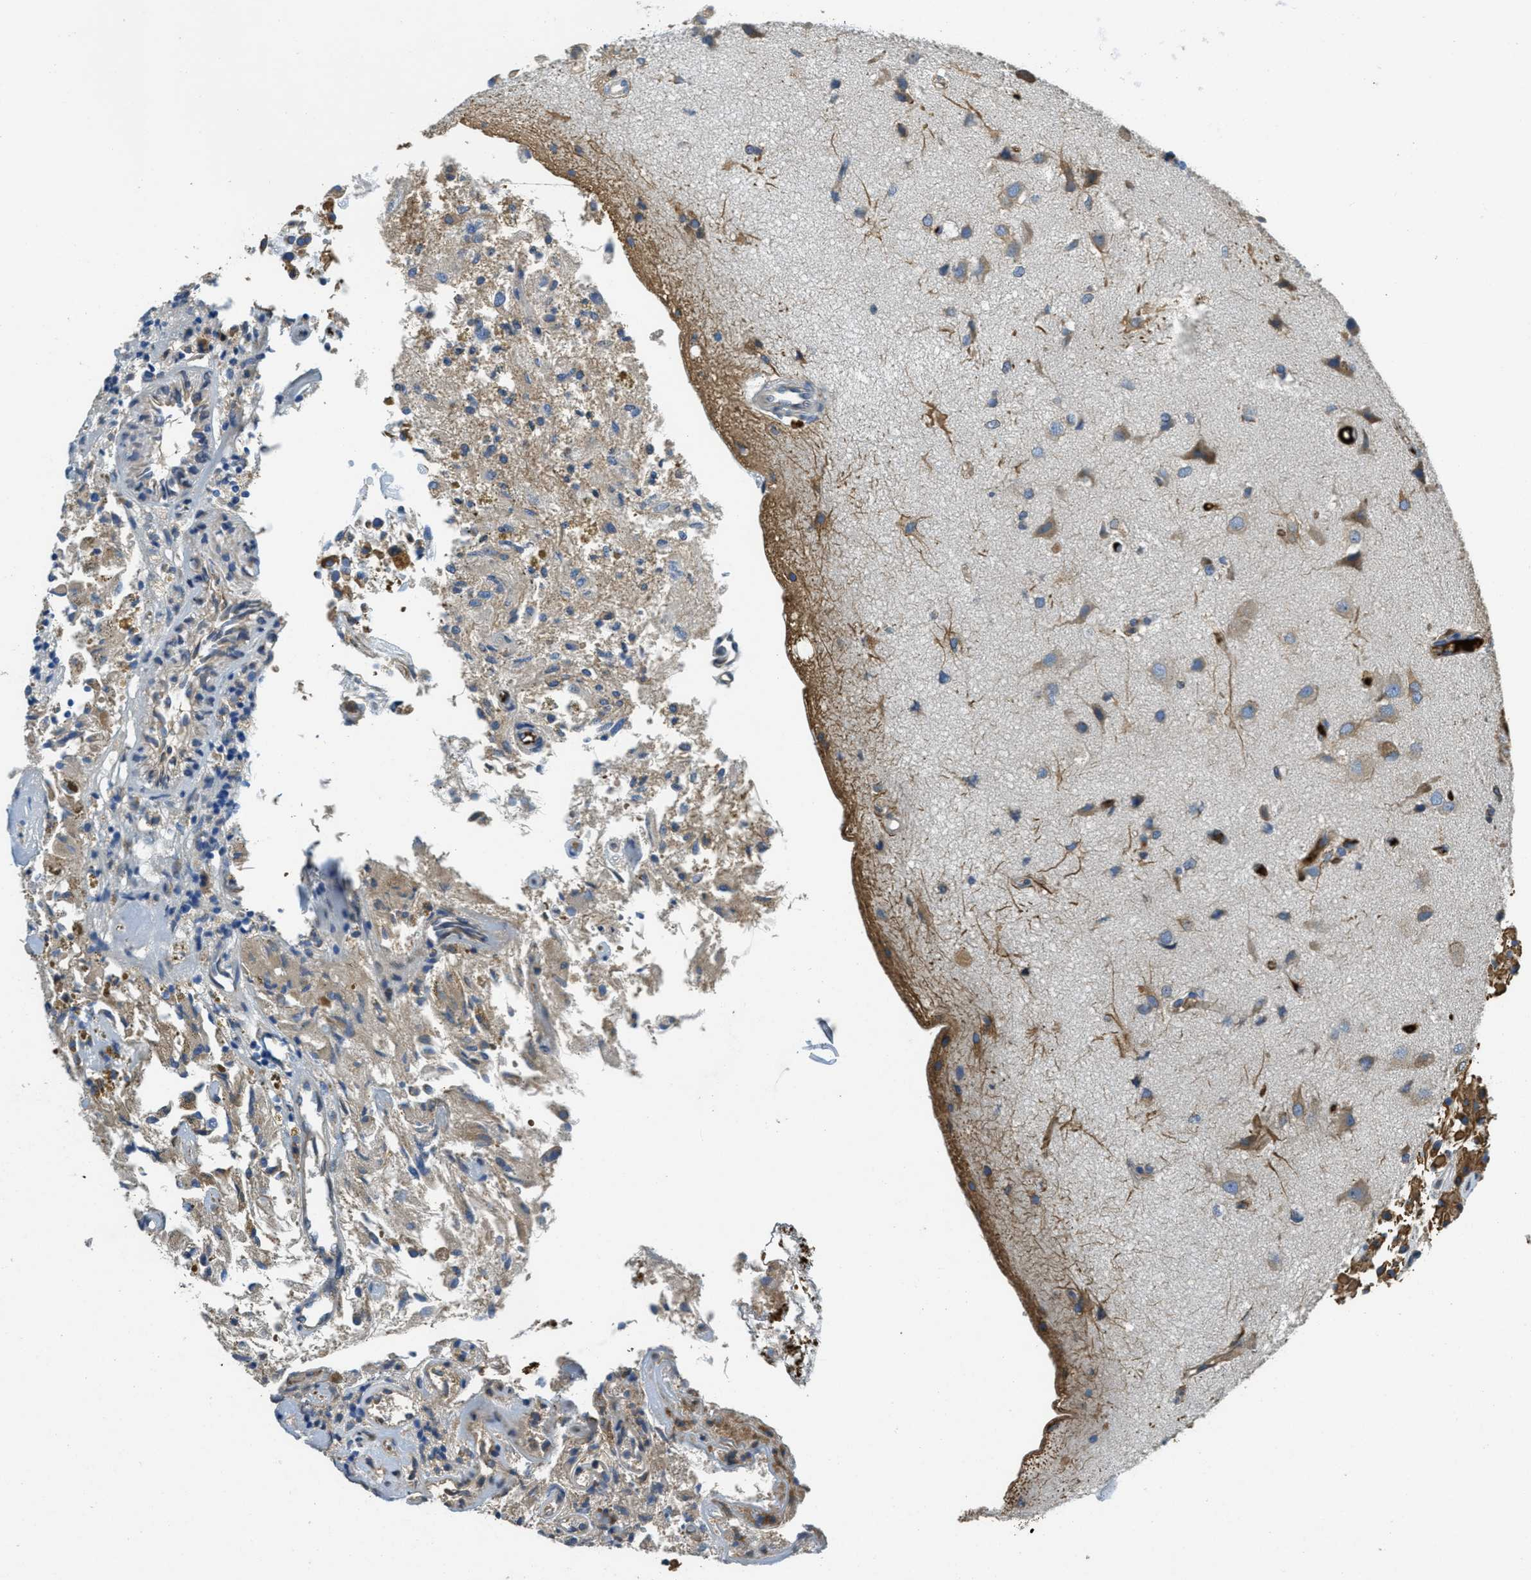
{"staining": {"intensity": "moderate", "quantity": ">75%", "location": "cytoplasmic/membranous"}, "tissue": "glioma", "cell_type": "Tumor cells", "image_type": "cancer", "snomed": [{"axis": "morphology", "description": "Glioma, malignant, High grade"}, {"axis": "topography", "description": "Brain"}], "caption": "Brown immunohistochemical staining in human glioma shows moderate cytoplasmic/membranous expression in about >75% of tumor cells.", "gene": "MPDU1", "patient": {"sex": "female", "age": 59}}